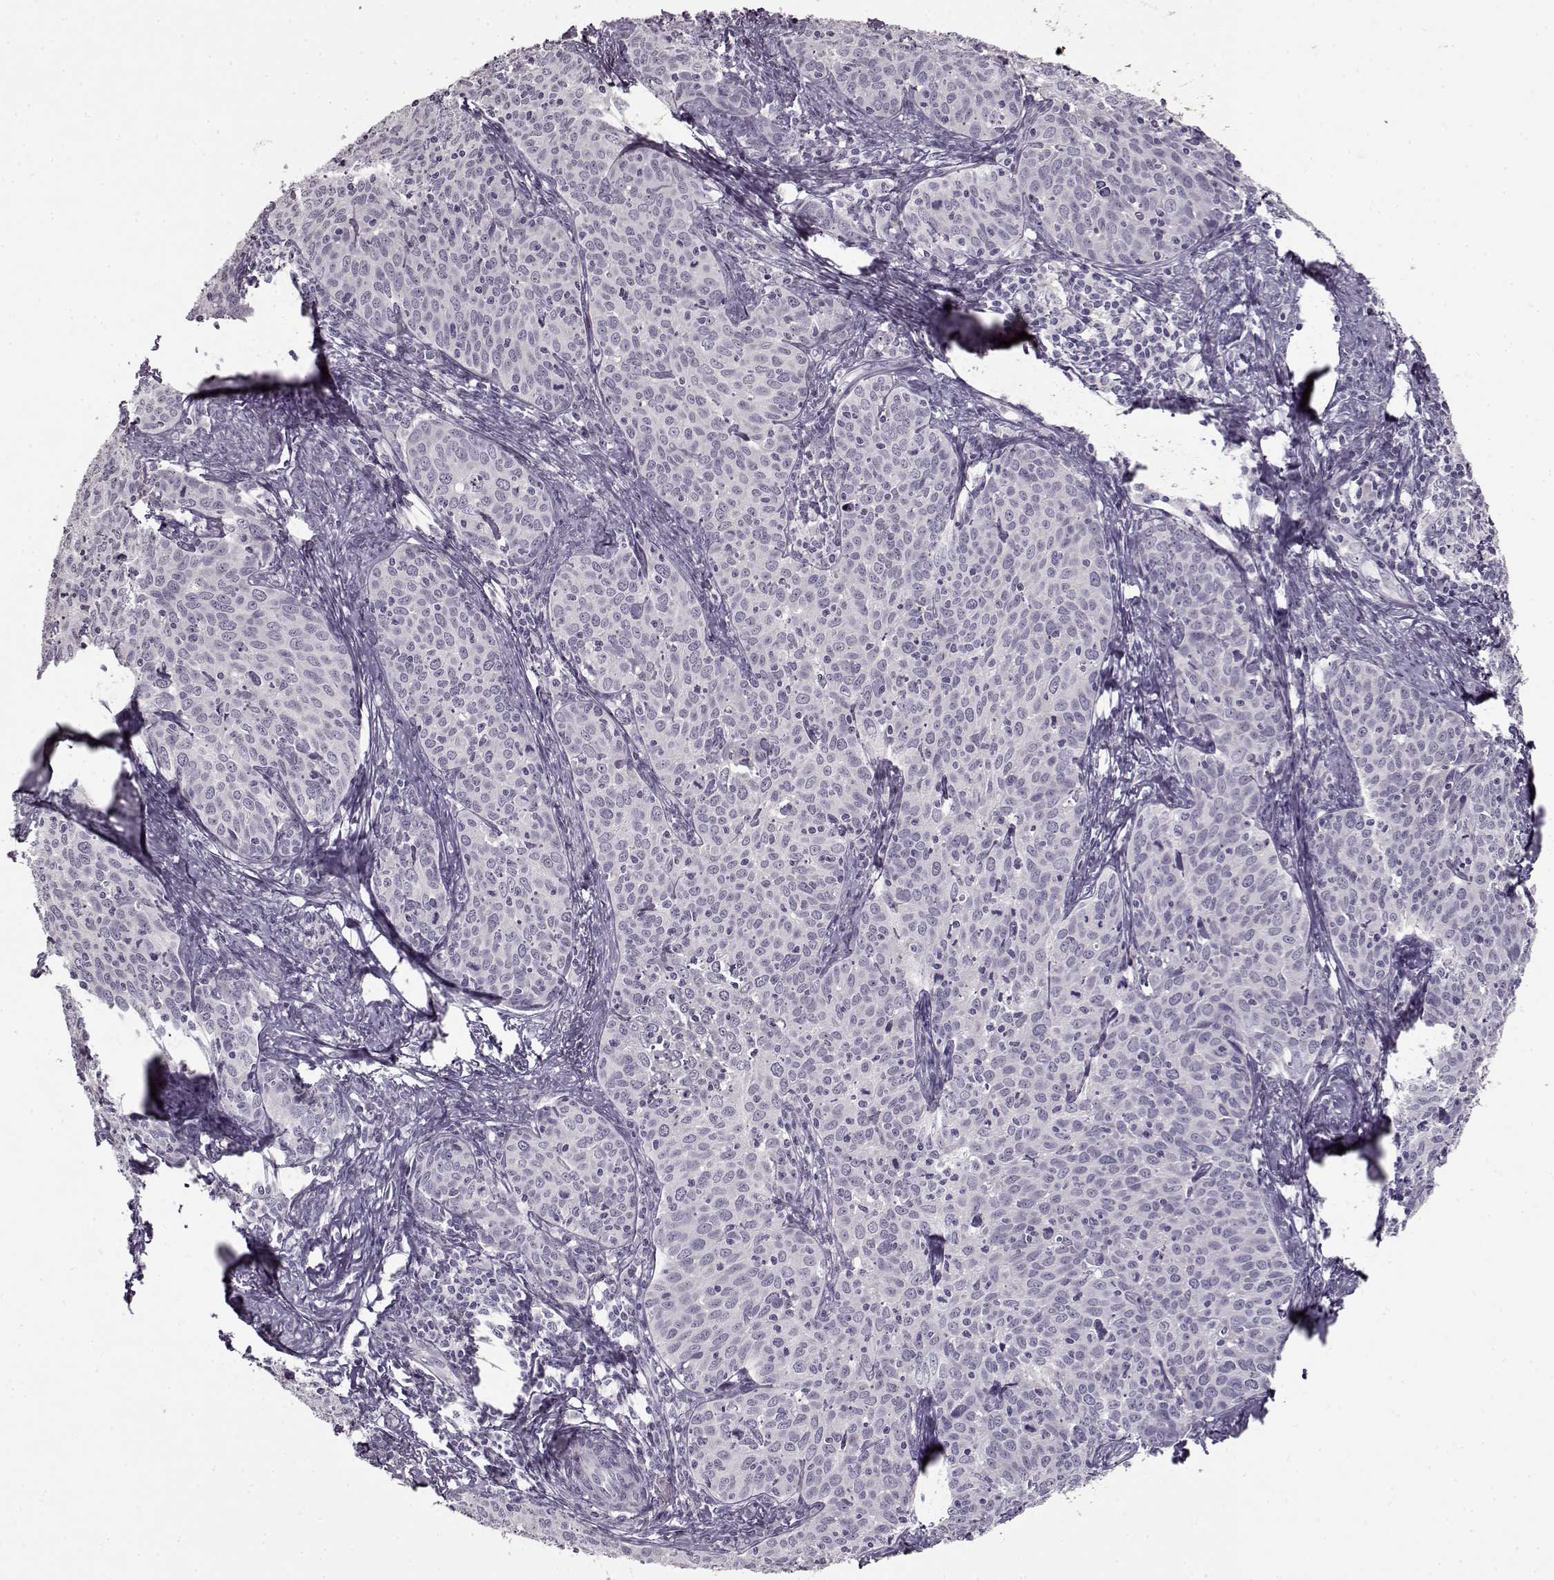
{"staining": {"intensity": "negative", "quantity": "none", "location": "none"}, "tissue": "cervical cancer", "cell_type": "Tumor cells", "image_type": "cancer", "snomed": [{"axis": "morphology", "description": "Squamous cell carcinoma, NOS"}, {"axis": "topography", "description": "Cervix"}], "caption": "IHC of human cervical squamous cell carcinoma demonstrates no expression in tumor cells.", "gene": "FSHB", "patient": {"sex": "female", "age": 62}}